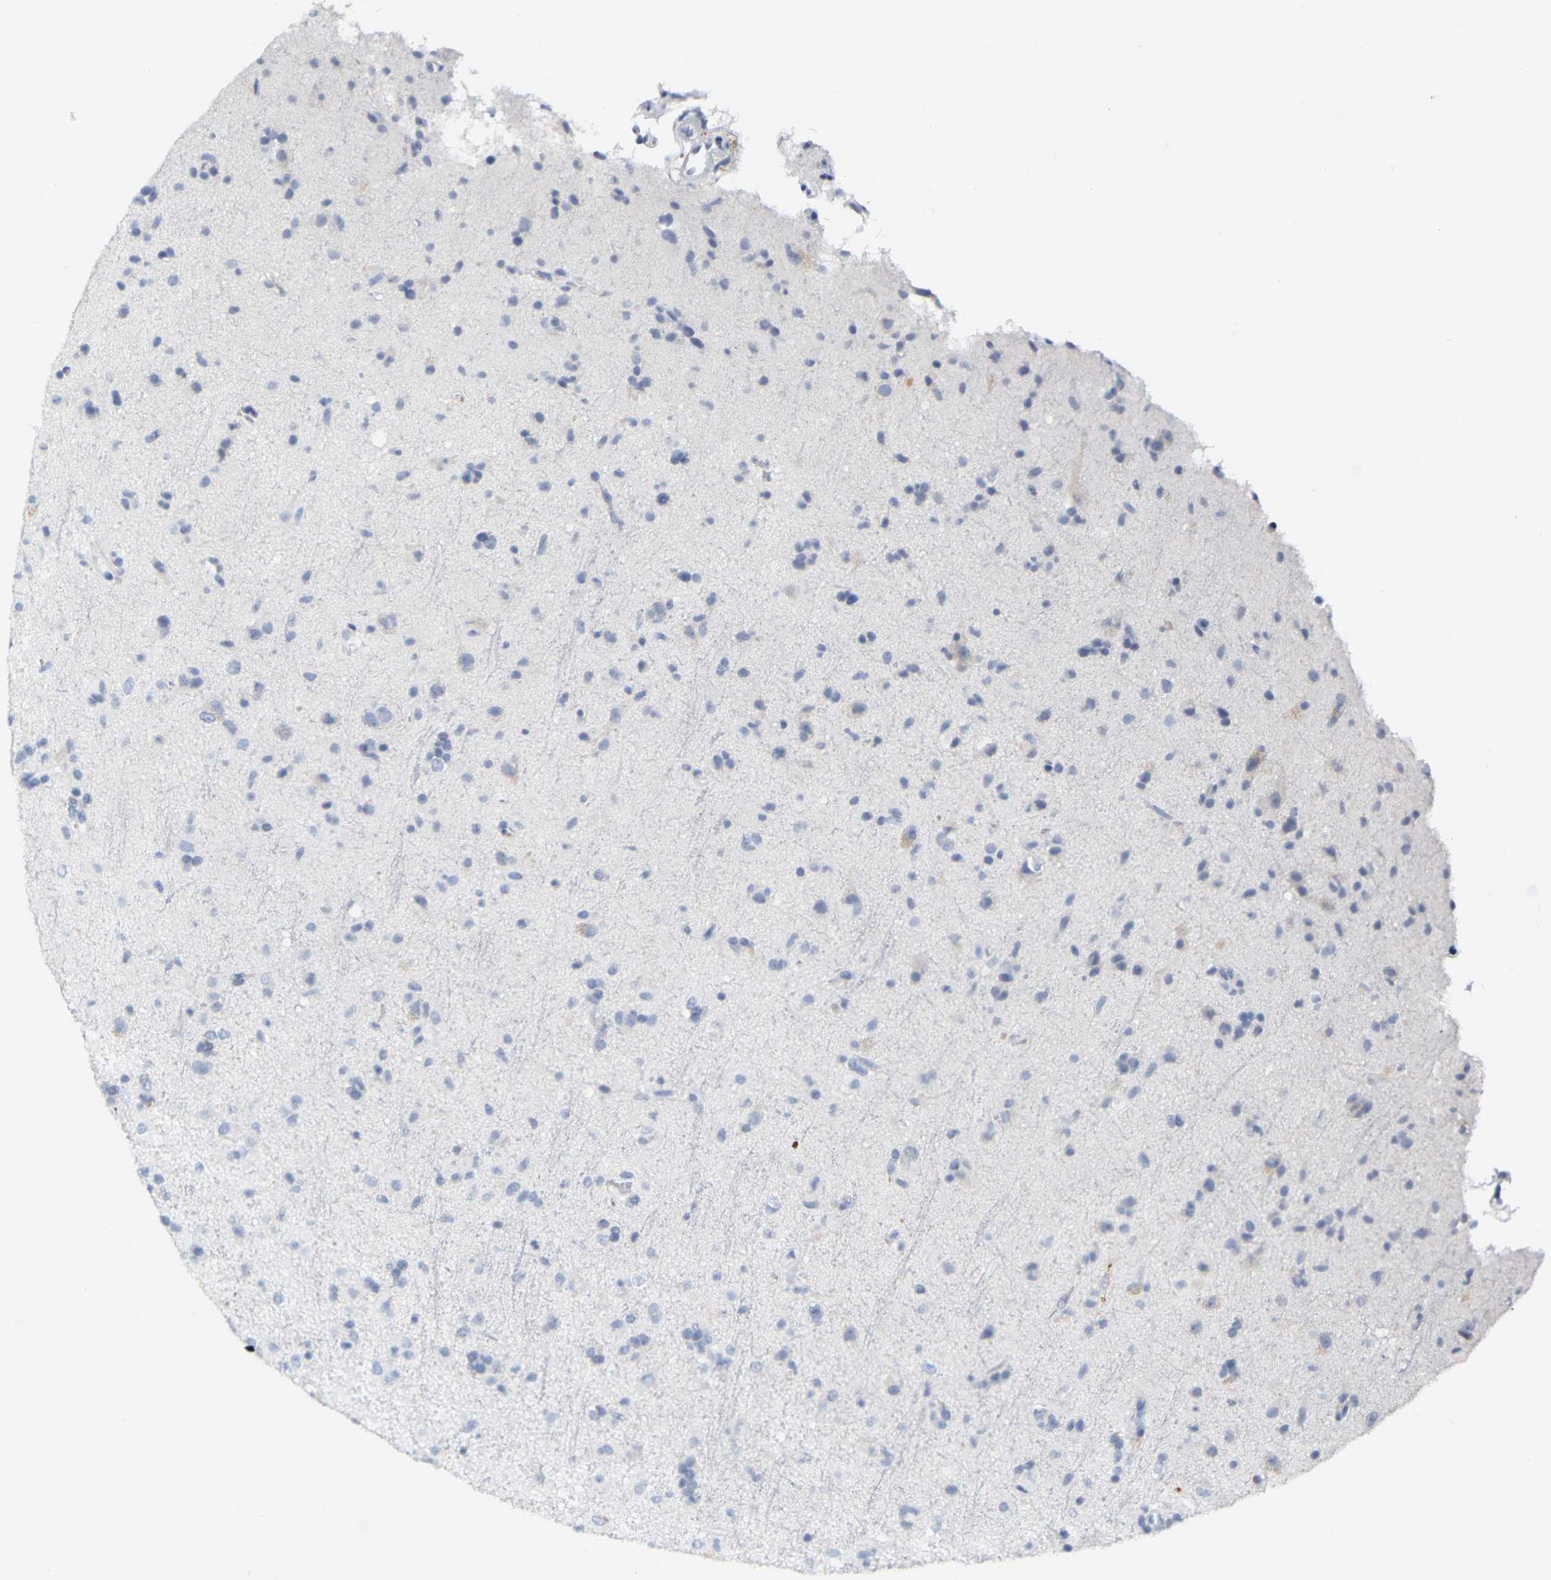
{"staining": {"intensity": "negative", "quantity": "none", "location": "none"}, "tissue": "glioma", "cell_type": "Tumor cells", "image_type": "cancer", "snomed": [{"axis": "morphology", "description": "Glioma, malignant, Low grade"}, {"axis": "topography", "description": "Brain"}], "caption": "Immunohistochemistry histopathology image of glioma stained for a protein (brown), which demonstrates no expression in tumor cells.", "gene": "GNAS", "patient": {"sex": "male", "age": 65}}